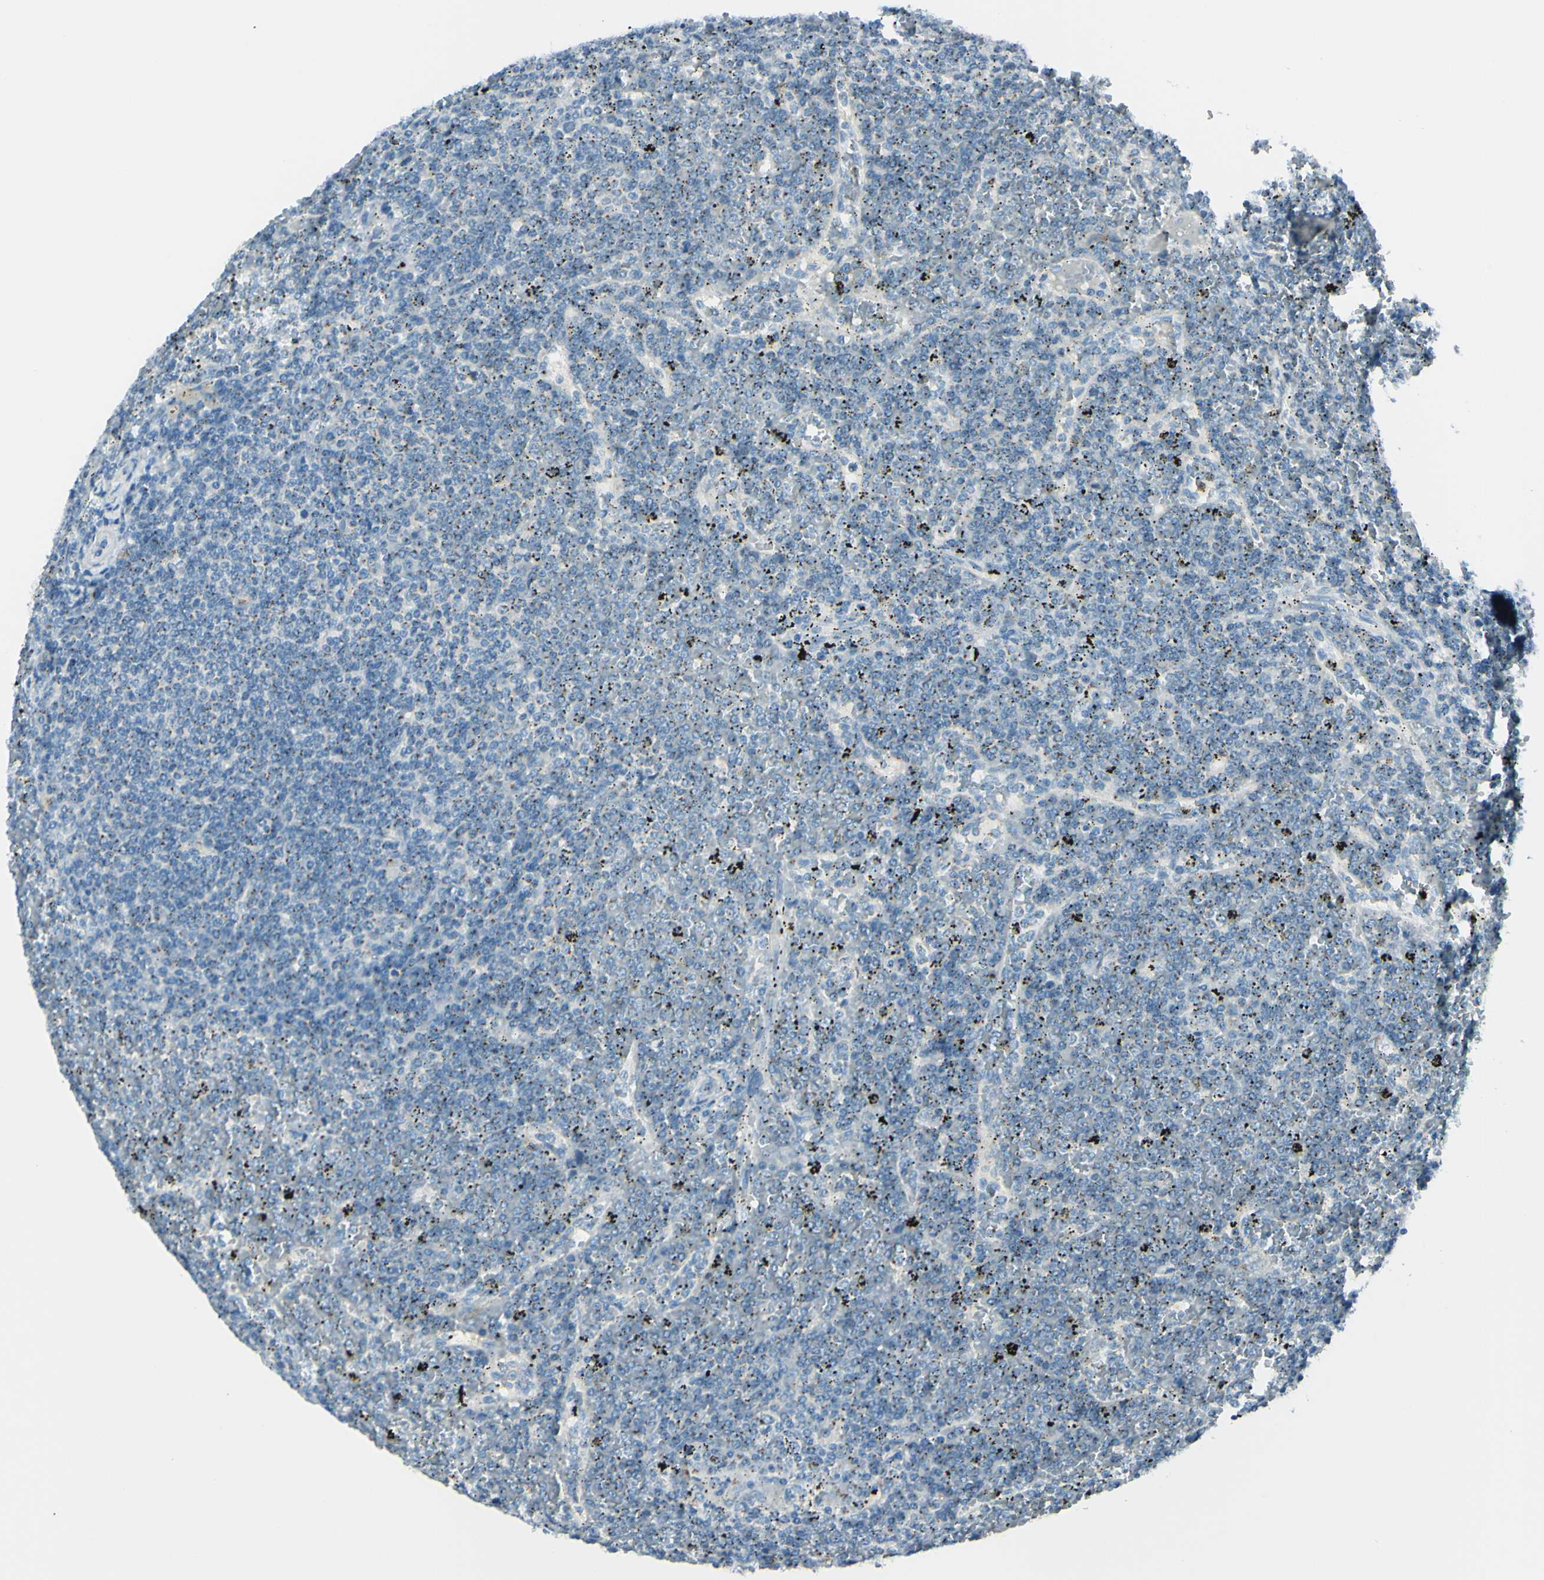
{"staining": {"intensity": "weak", "quantity": "25%-75%", "location": "cytoplasmic/membranous"}, "tissue": "lymphoma", "cell_type": "Tumor cells", "image_type": "cancer", "snomed": [{"axis": "morphology", "description": "Malignant lymphoma, non-Hodgkin's type, Low grade"}, {"axis": "topography", "description": "Spleen"}], "caption": "Weak cytoplasmic/membranous expression is present in about 25%-75% of tumor cells in lymphoma.", "gene": "B4GALT1", "patient": {"sex": "female", "age": 19}}